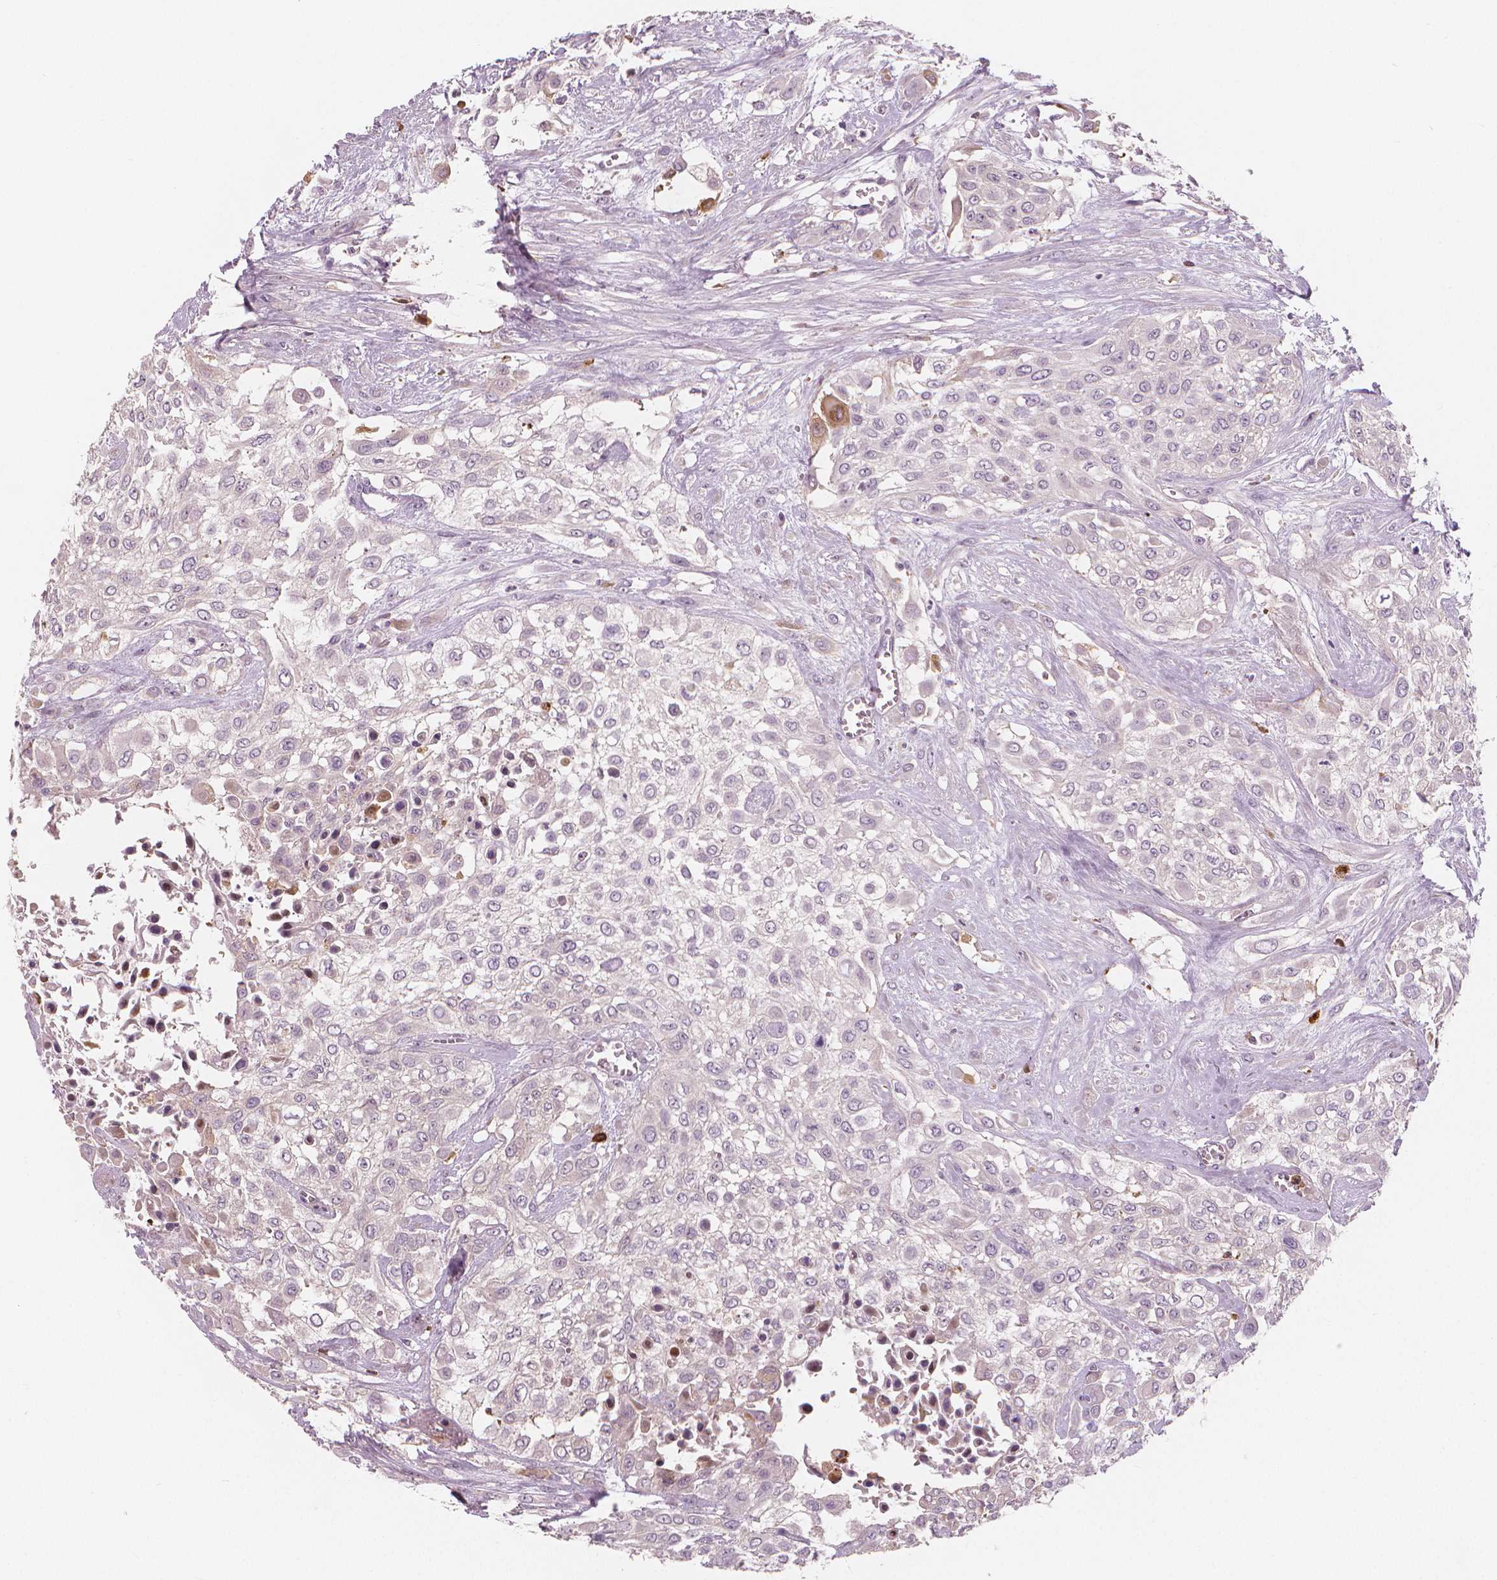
{"staining": {"intensity": "negative", "quantity": "none", "location": "none"}, "tissue": "urothelial cancer", "cell_type": "Tumor cells", "image_type": "cancer", "snomed": [{"axis": "morphology", "description": "Urothelial carcinoma, High grade"}, {"axis": "topography", "description": "Urinary bladder"}], "caption": "The photomicrograph reveals no staining of tumor cells in high-grade urothelial carcinoma.", "gene": "RNASE7", "patient": {"sex": "male", "age": 57}}